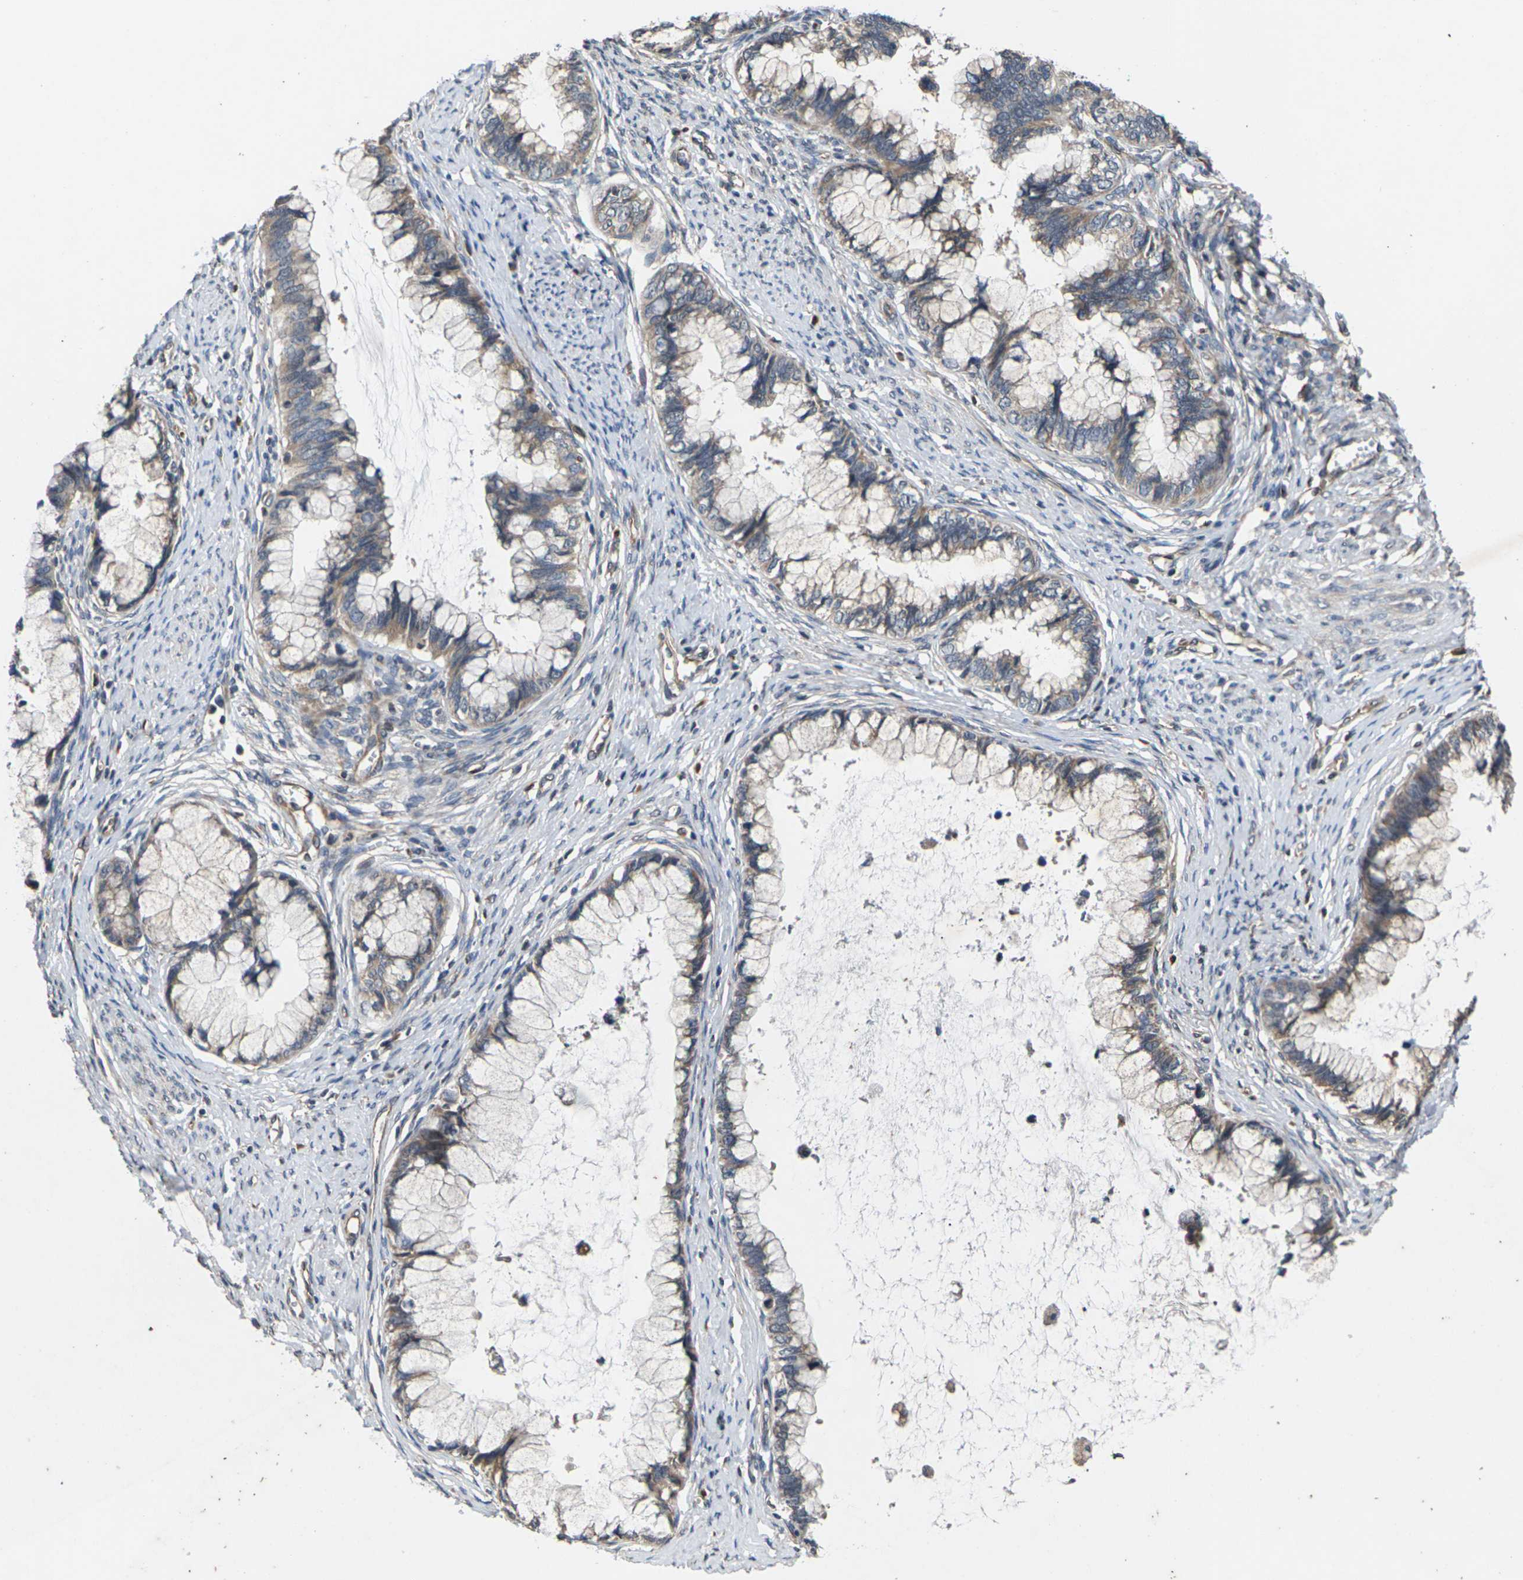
{"staining": {"intensity": "moderate", "quantity": ">75%", "location": "cytoplasmic/membranous"}, "tissue": "cervical cancer", "cell_type": "Tumor cells", "image_type": "cancer", "snomed": [{"axis": "morphology", "description": "Adenocarcinoma, NOS"}, {"axis": "topography", "description": "Cervix"}], "caption": "Adenocarcinoma (cervical) stained with DAB immunohistochemistry (IHC) exhibits medium levels of moderate cytoplasmic/membranous expression in approximately >75% of tumor cells.", "gene": "DKK2", "patient": {"sex": "female", "age": 44}}